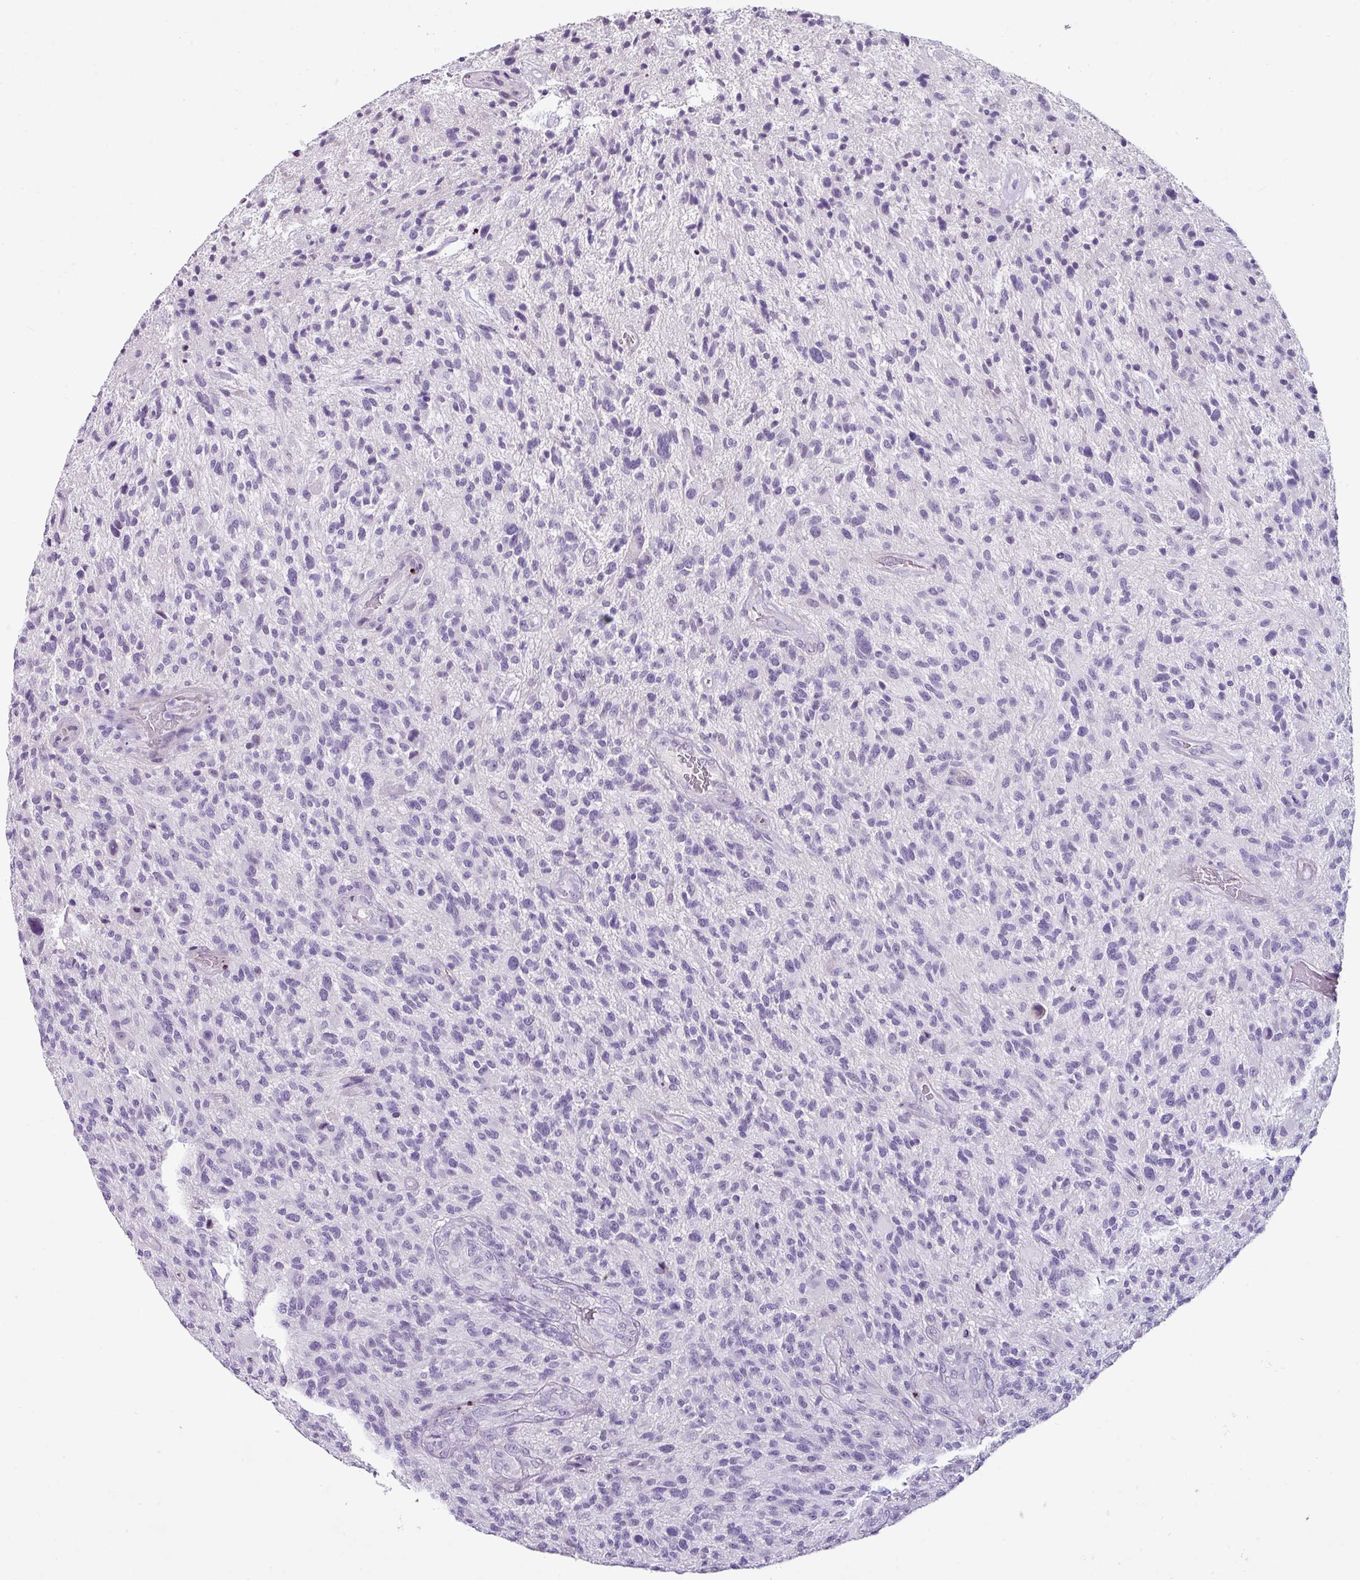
{"staining": {"intensity": "negative", "quantity": "none", "location": "none"}, "tissue": "glioma", "cell_type": "Tumor cells", "image_type": "cancer", "snomed": [{"axis": "morphology", "description": "Glioma, malignant, High grade"}, {"axis": "topography", "description": "Brain"}], "caption": "Immunohistochemistry histopathology image of neoplastic tissue: human glioma stained with DAB (3,3'-diaminobenzidine) exhibits no significant protein expression in tumor cells.", "gene": "TRA2A", "patient": {"sex": "male", "age": 47}}